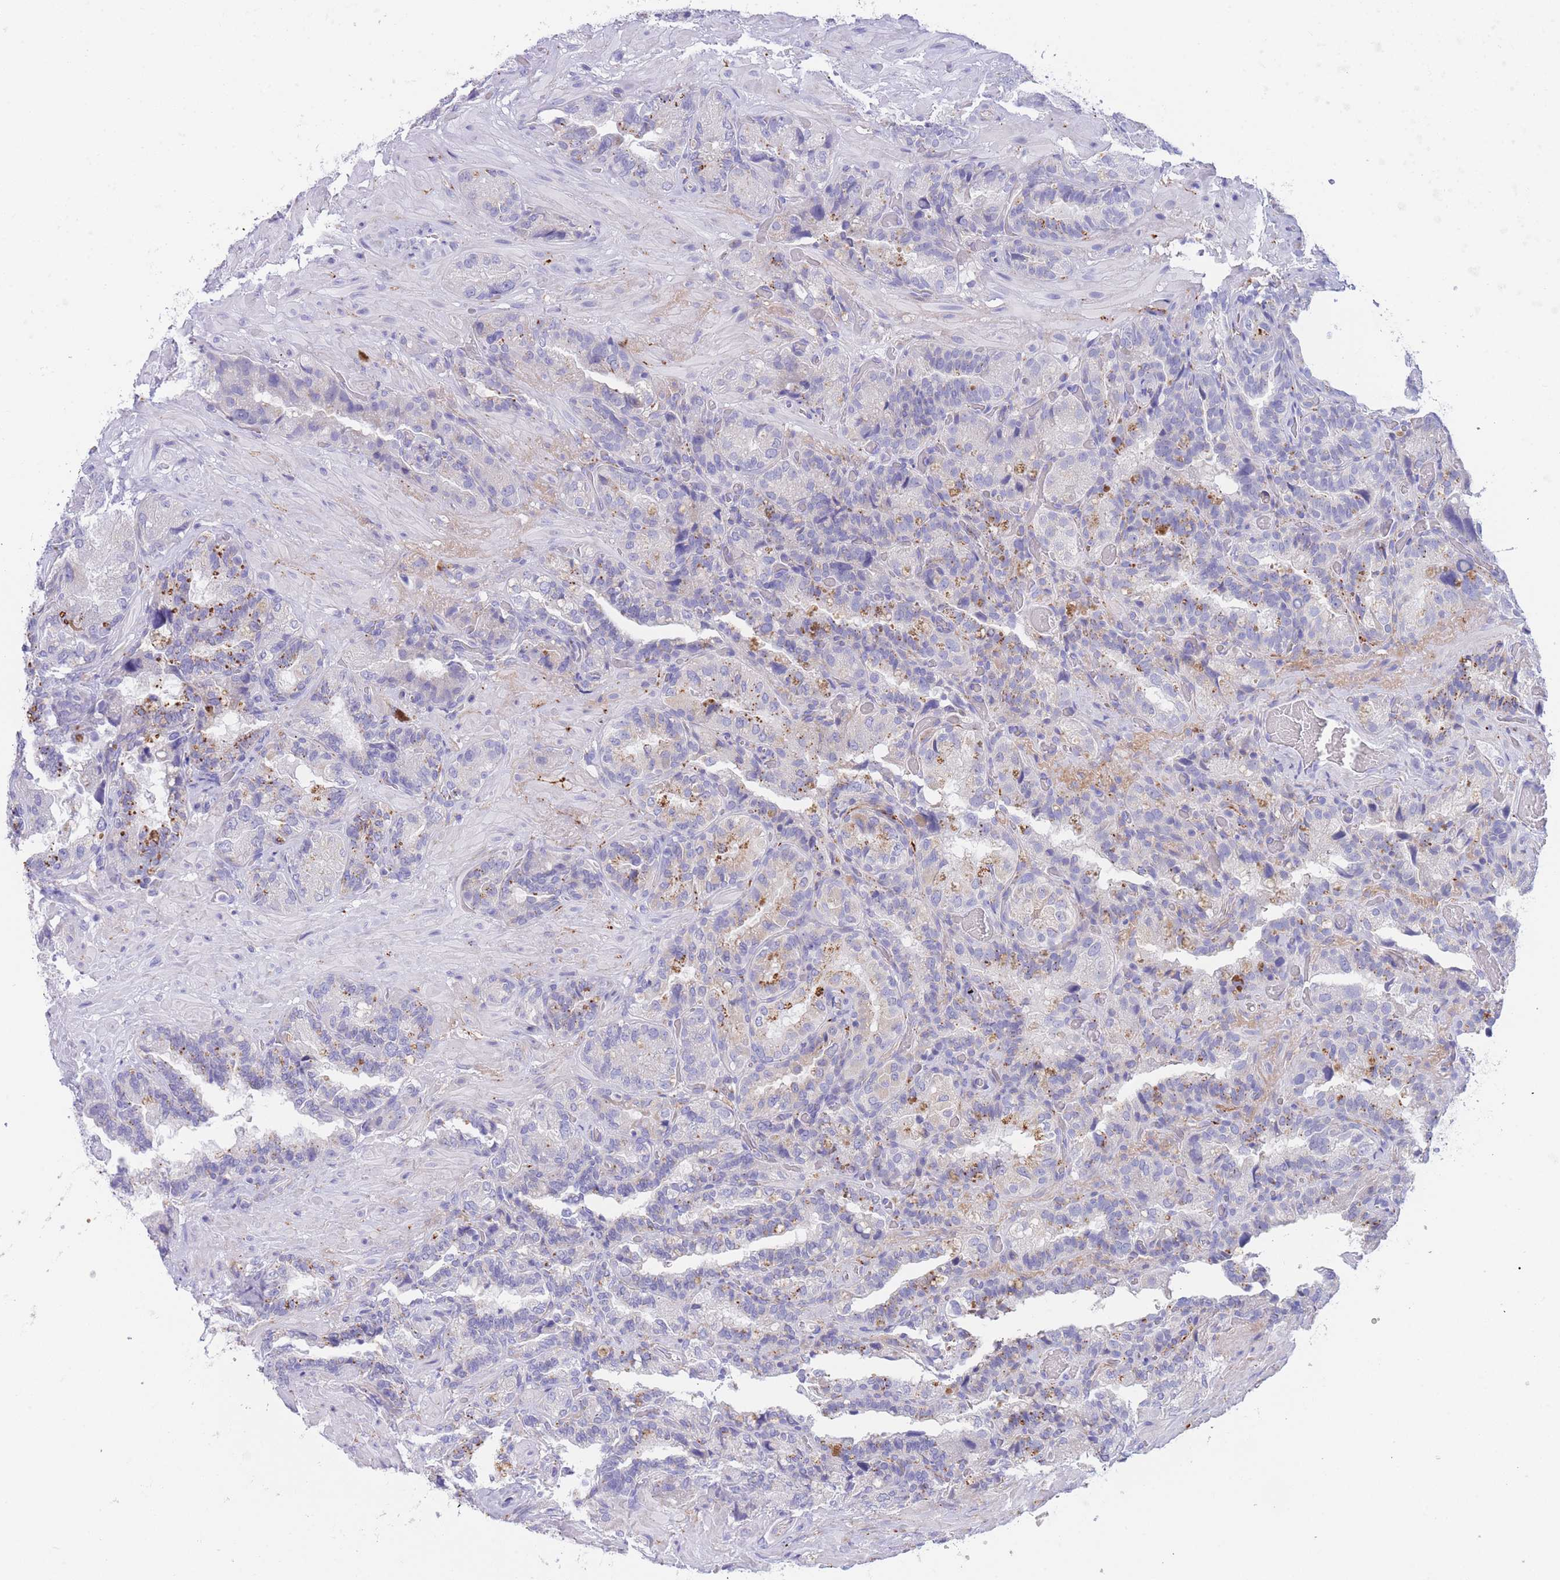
{"staining": {"intensity": "moderate", "quantity": "<25%", "location": "cytoplasmic/membranous"}, "tissue": "seminal vesicle", "cell_type": "Glandular cells", "image_type": "normal", "snomed": [{"axis": "morphology", "description": "Normal tissue, NOS"}, {"axis": "topography", "description": "Prostate and seminal vesicle, NOS"}, {"axis": "topography", "description": "Prostate"}, {"axis": "topography", "description": "Seminal veicle"}], "caption": "Brown immunohistochemical staining in normal human seminal vesicle shows moderate cytoplasmic/membranous expression in about <25% of glandular cells.", "gene": "PCDHB3", "patient": {"sex": "male", "age": 67}}